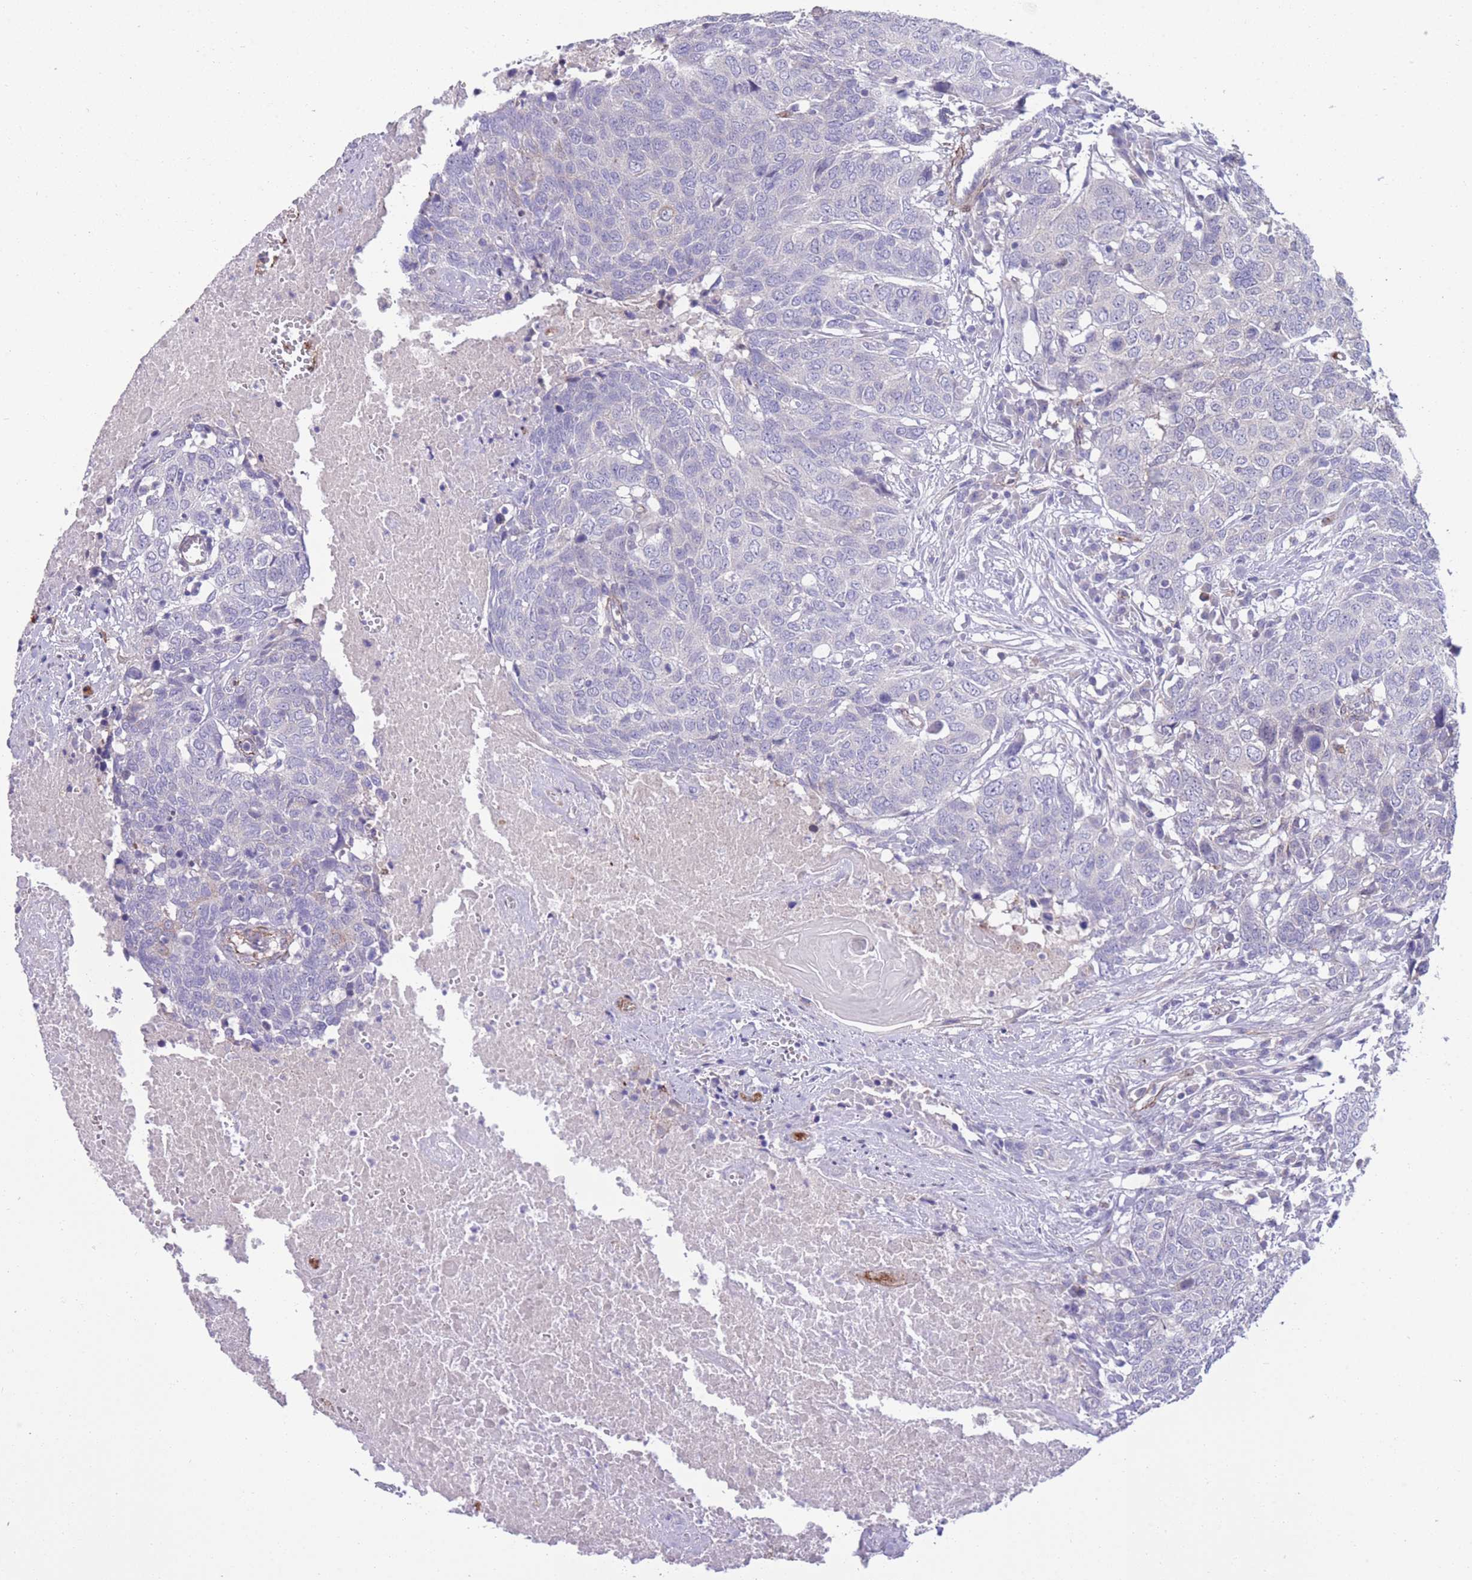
{"staining": {"intensity": "negative", "quantity": "none", "location": "none"}, "tissue": "head and neck cancer", "cell_type": "Tumor cells", "image_type": "cancer", "snomed": [{"axis": "morphology", "description": "Squamous cell carcinoma, NOS"}, {"axis": "topography", "description": "Head-Neck"}], "caption": "High magnification brightfield microscopy of squamous cell carcinoma (head and neck) stained with DAB (brown) and counterstained with hematoxylin (blue): tumor cells show no significant staining.", "gene": "RGS11", "patient": {"sex": "male", "age": 66}}